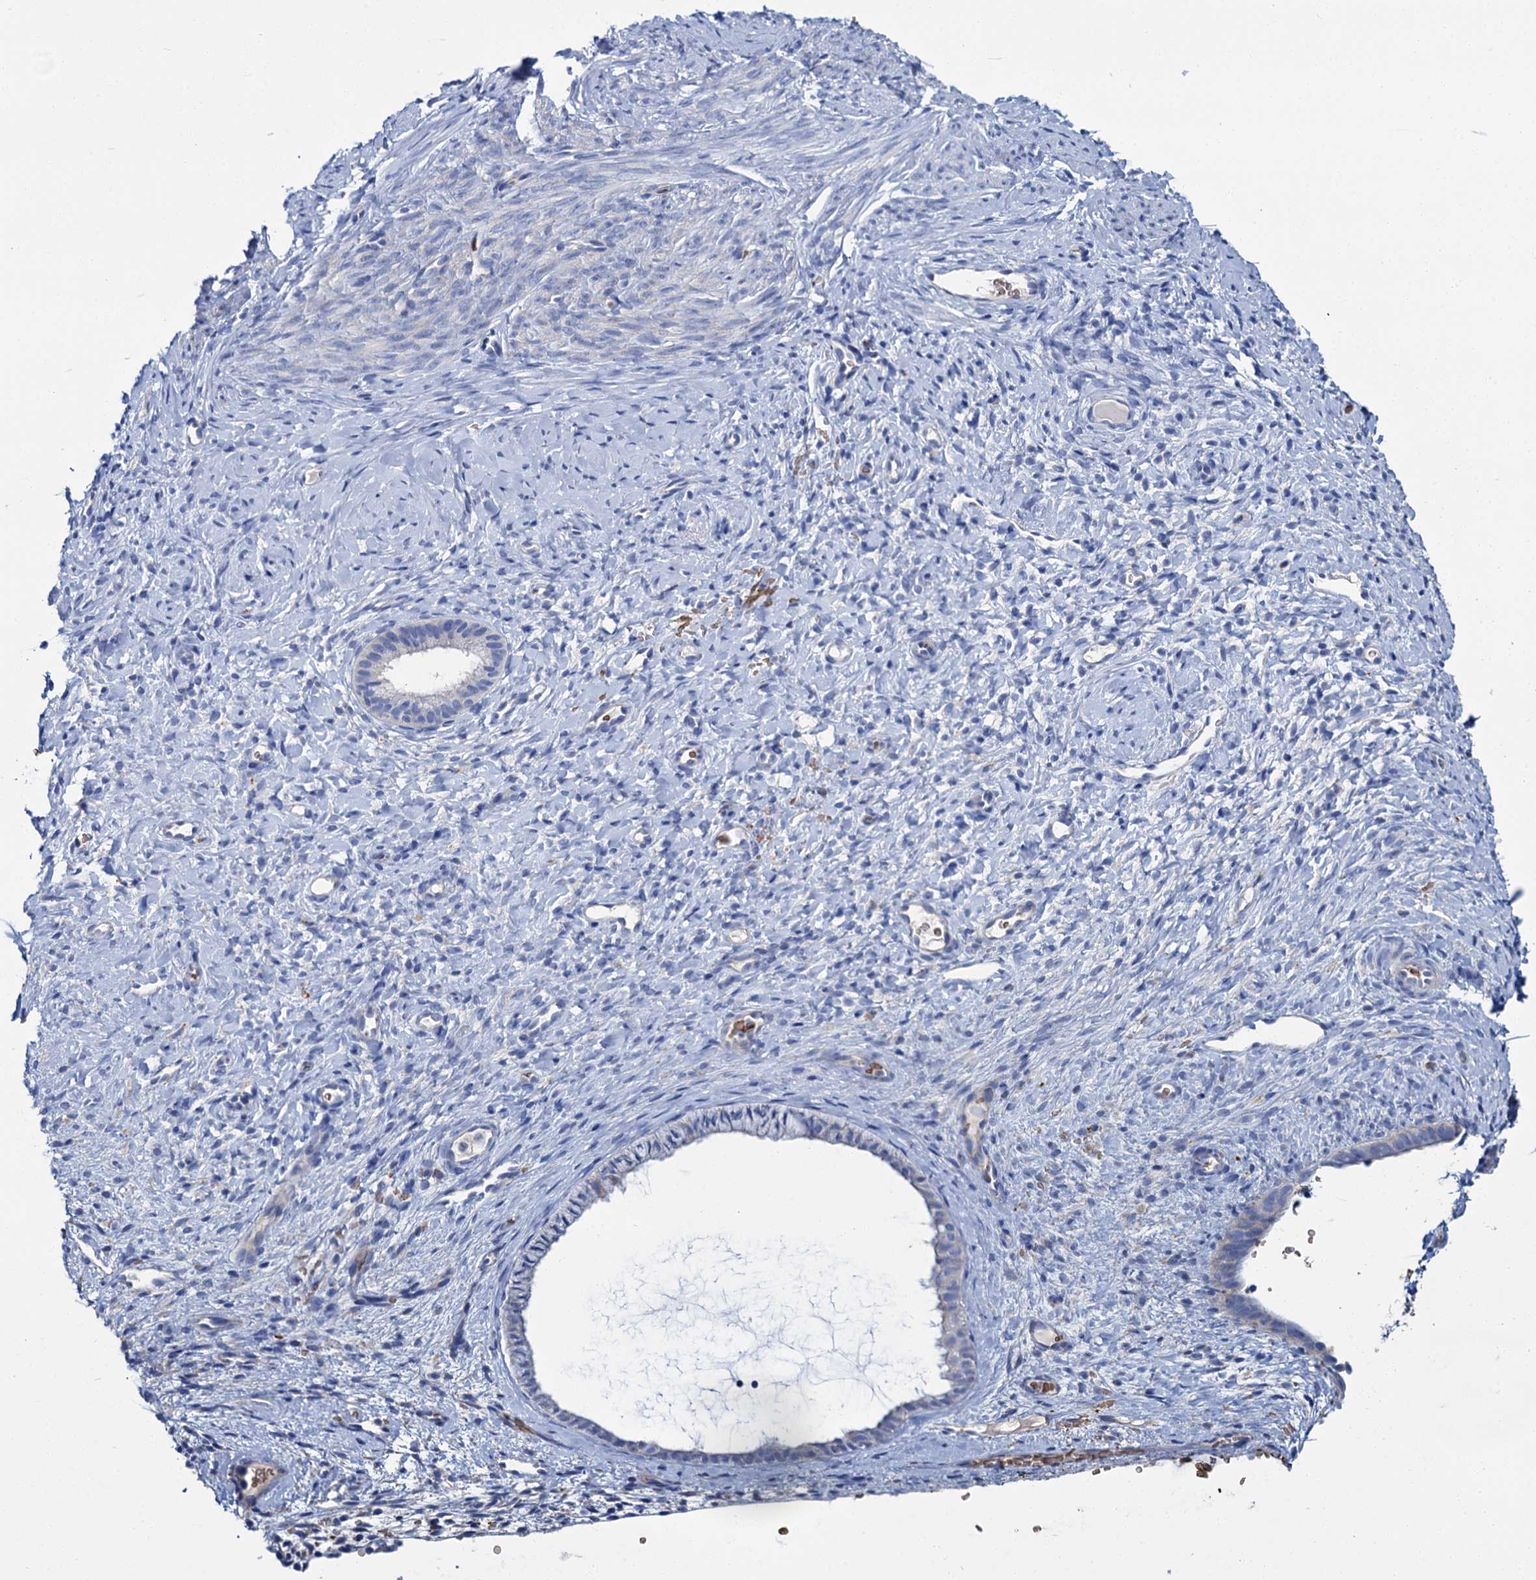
{"staining": {"intensity": "negative", "quantity": "none", "location": "none"}, "tissue": "endometrium", "cell_type": "Cells in endometrial stroma", "image_type": "normal", "snomed": [{"axis": "morphology", "description": "Normal tissue, NOS"}, {"axis": "topography", "description": "Endometrium"}], "caption": "The photomicrograph displays no staining of cells in endometrial stroma in normal endometrium.", "gene": "ATG2A", "patient": {"sex": "female", "age": 65}}